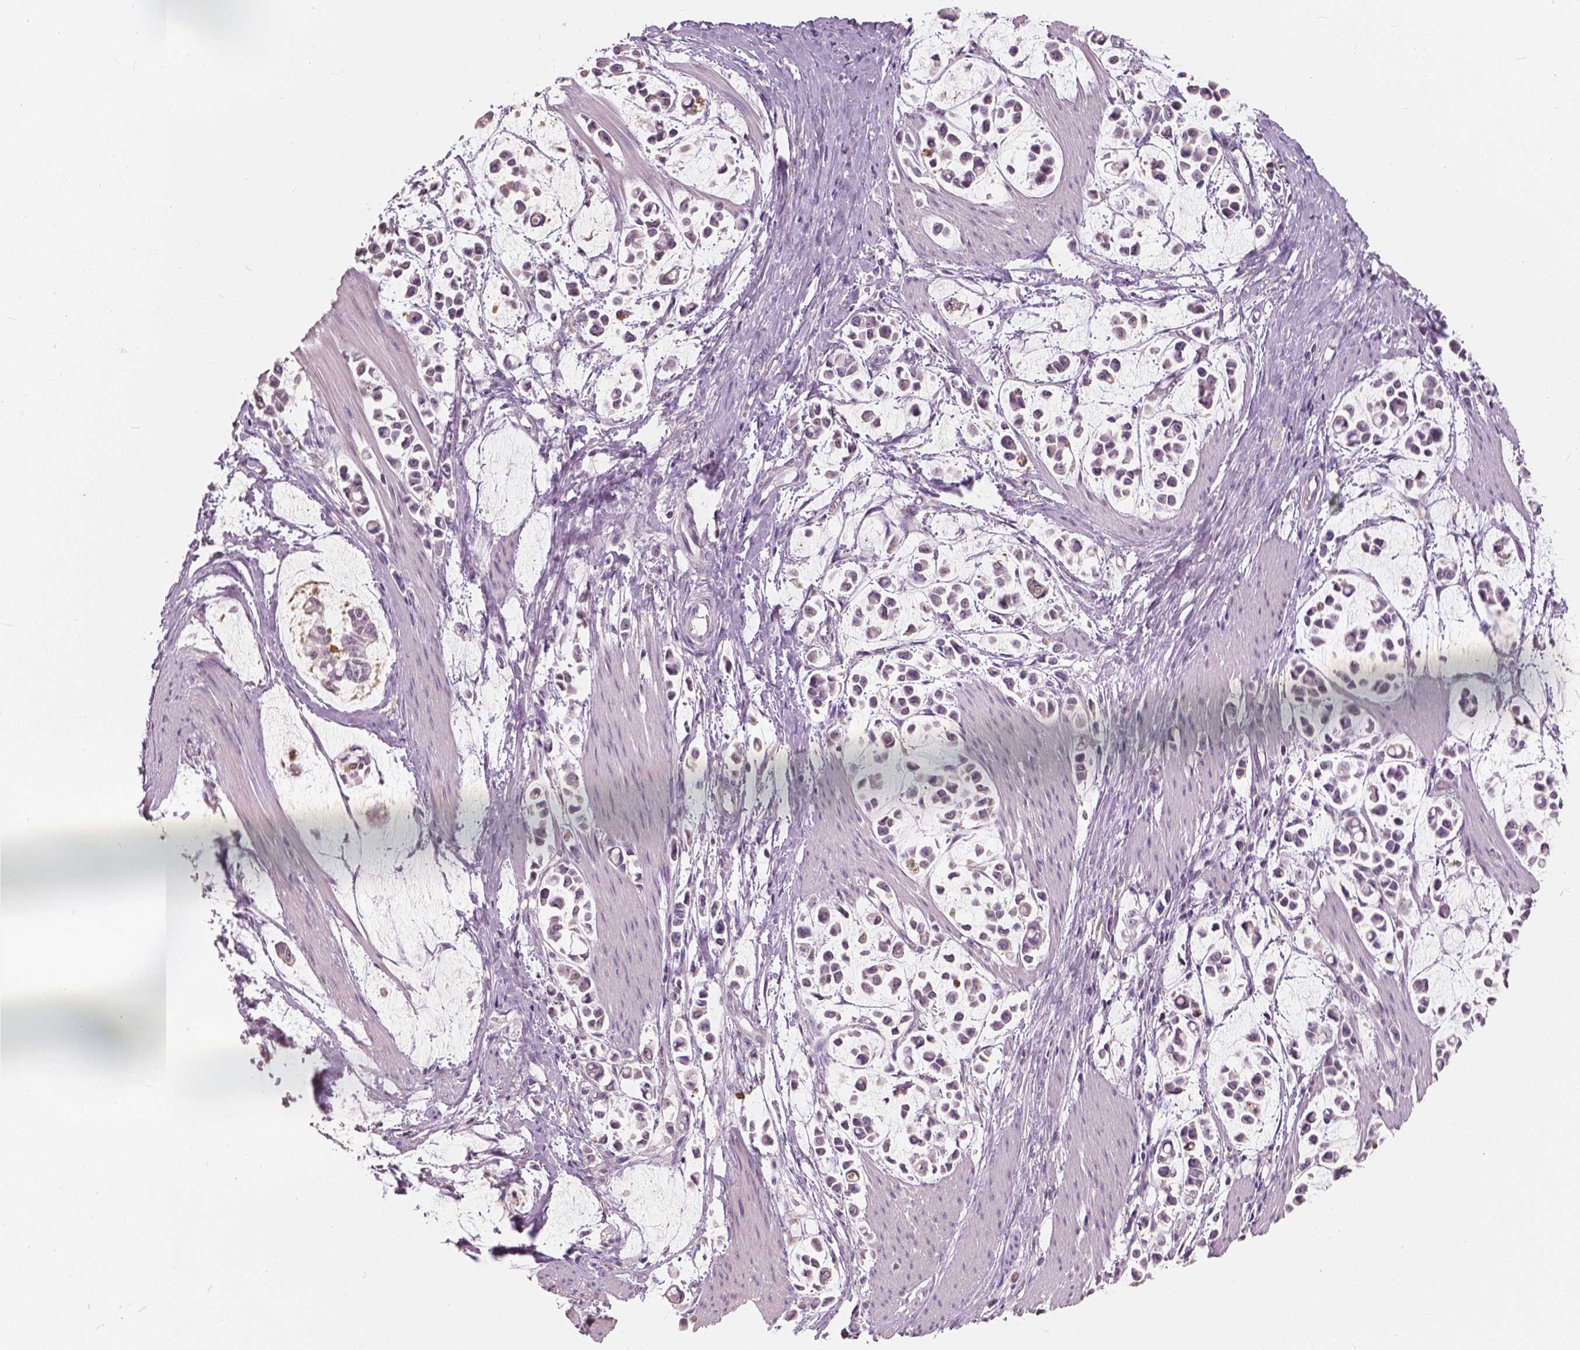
{"staining": {"intensity": "negative", "quantity": "none", "location": "none"}, "tissue": "stomach cancer", "cell_type": "Tumor cells", "image_type": "cancer", "snomed": [{"axis": "morphology", "description": "Adenocarcinoma, NOS"}, {"axis": "topography", "description": "Stomach"}], "caption": "Tumor cells show no significant protein expression in stomach cancer.", "gene": "SAT2", "patient": {"sex": "male", "age": 82}}